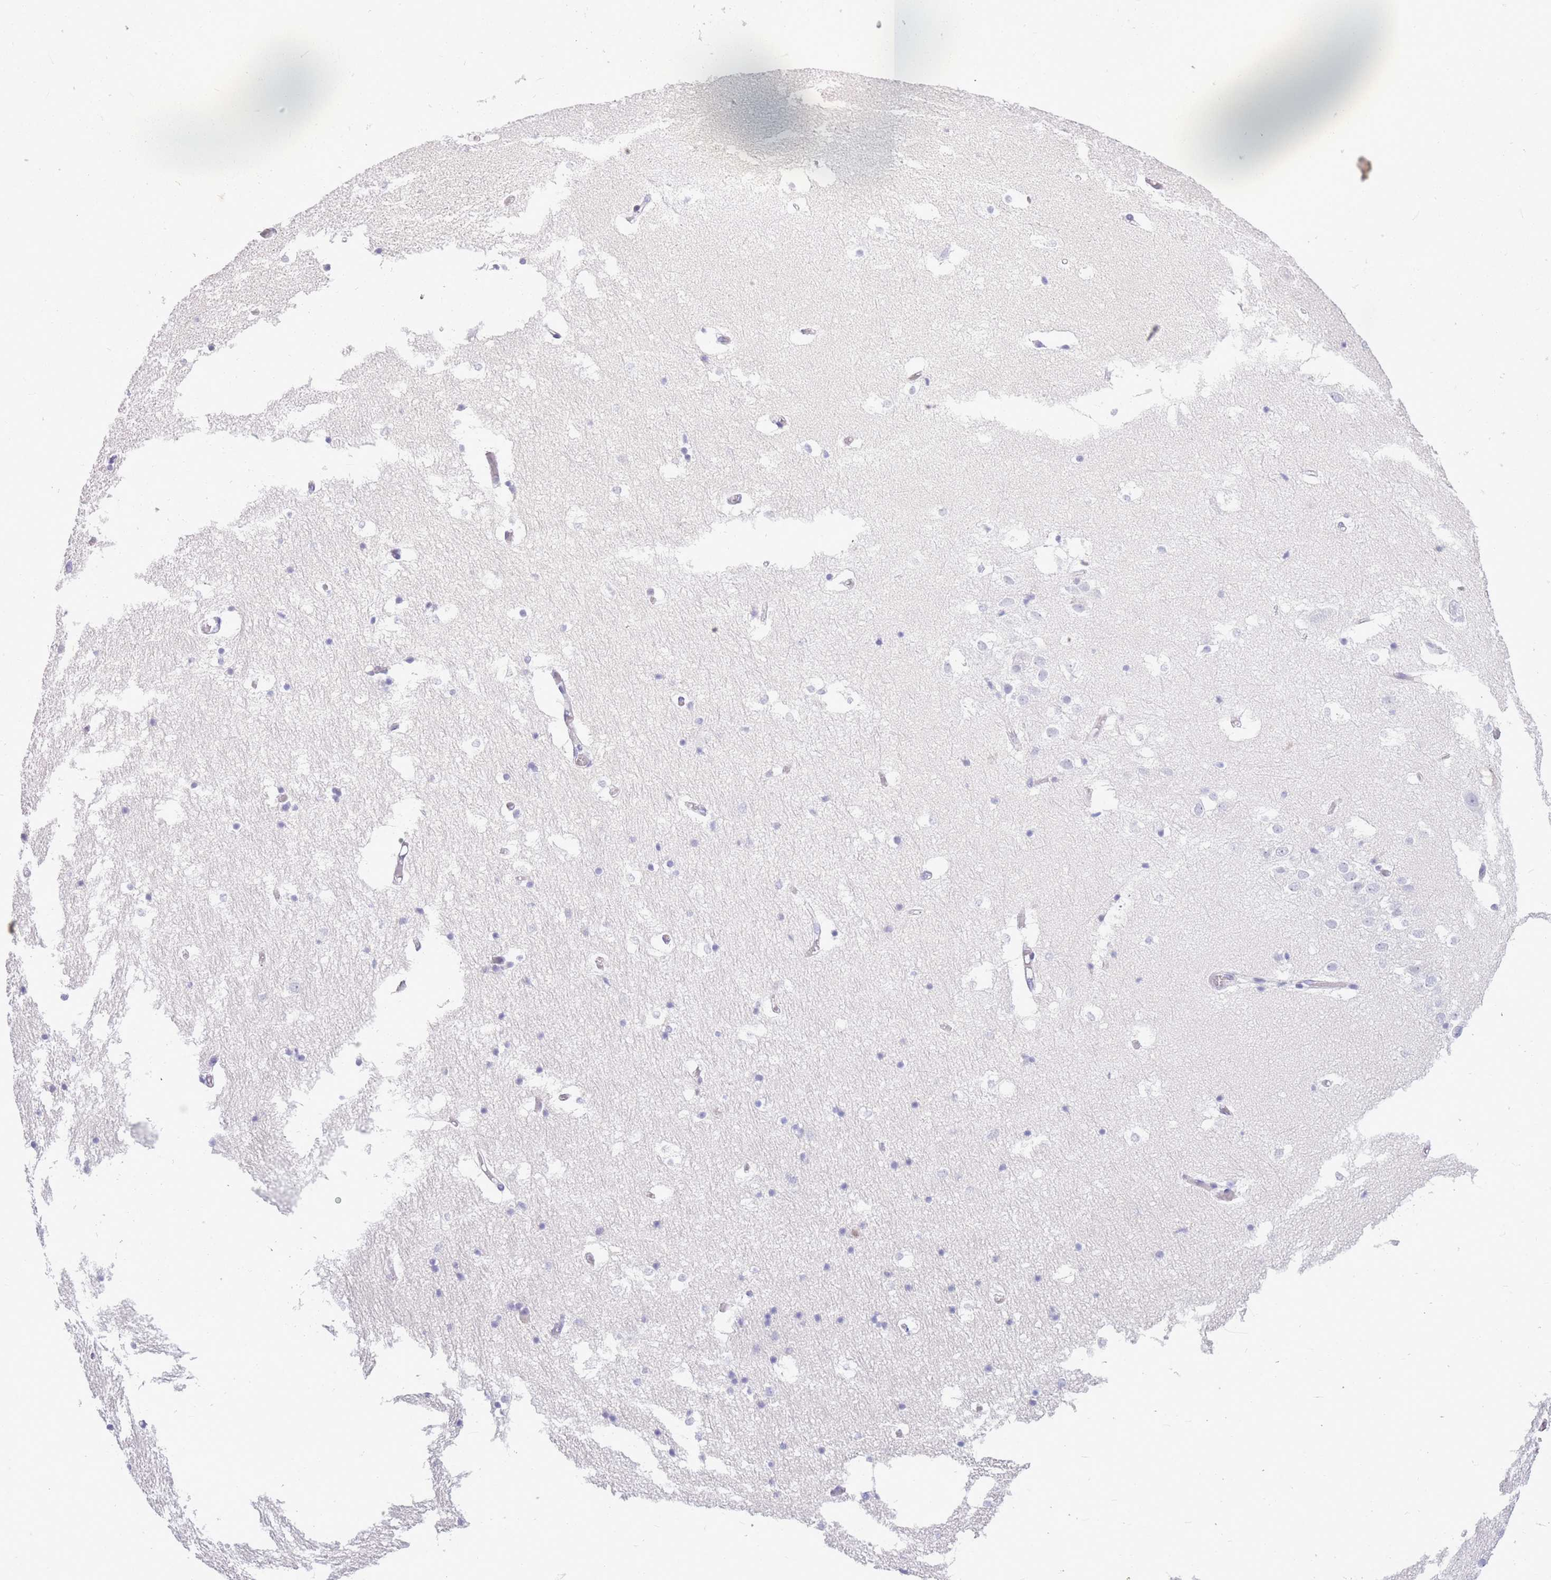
{"staining": {"intensity": "negative", "quantity": "none", "location": "none"}, "tissue": "hippocampus", "cell_type": "Glial cells", "image_type": "normal", "snomed": [{"axis": "morphology", "description": "Normal tissue, NOS"}, {"axis": "topography", "description": "Hippocampus"}], "caption": "The image reveals no significant expression in glial cells of hippocampus.", "gene": "ZFP62", "patient": {"sex": "female", "age": 52}}